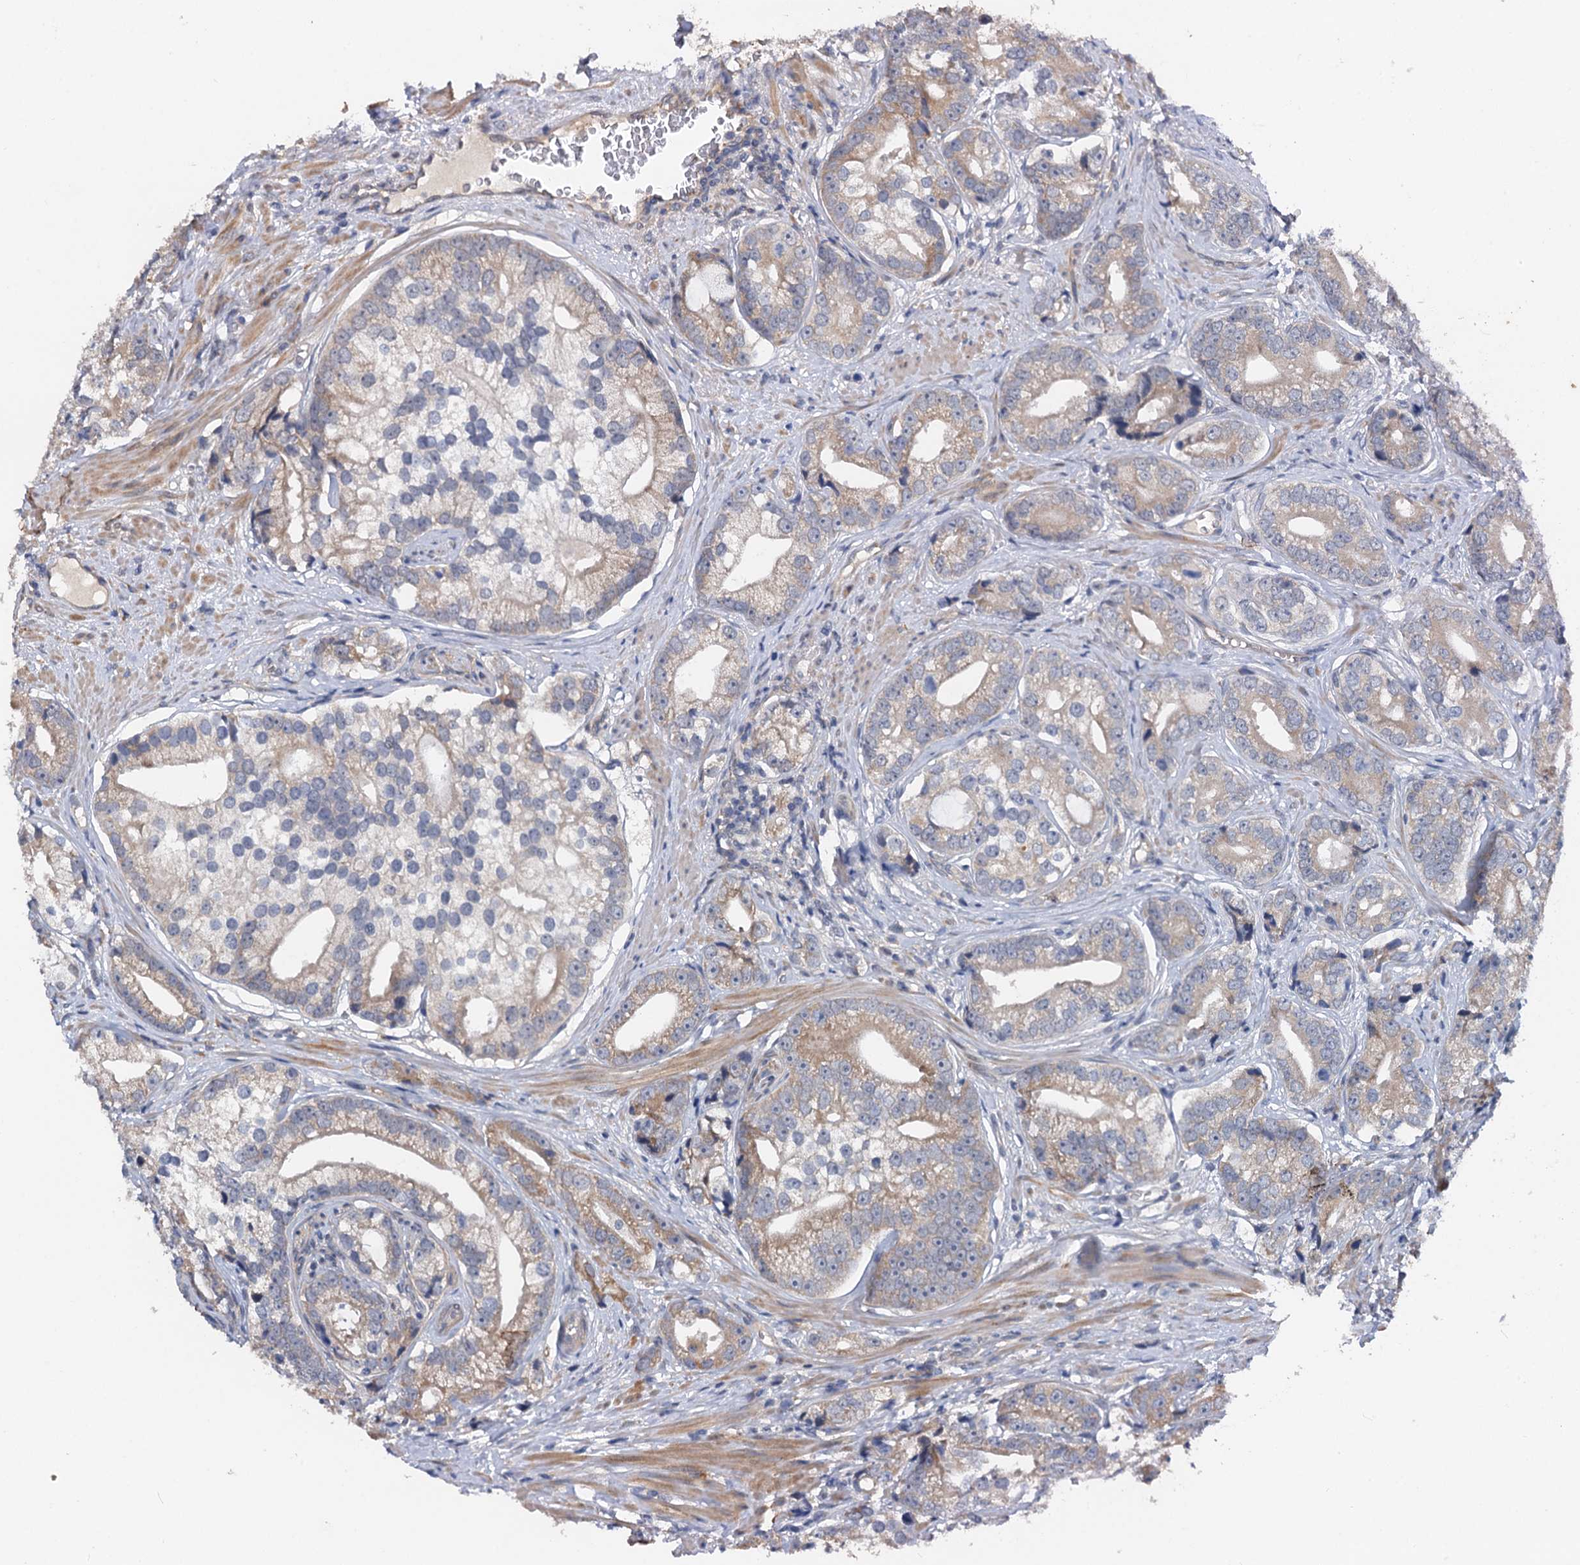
{"staining": {"intensity": "weak", "quantity": "25%-75%", "location": "cytoplasmic/membranous"}, "tissue": "prostate cancer", "cell_type": "Tumor cells", "image_type": "cancer", "snomed": [{"axis": "morphology", "description": "Adenocarcinoma, High grade"}, {"axis": "topography", "description": "Prostate"}], "caption": "Approximately 25%-75% of tumor cells in prostate high-grade adenocarcinoma display weak cytoplasmic/membranous protein expression as visualized by brown immunohistochemical staining.", "gene": "ZNF606", "patient": {"sex": "male", "age": 75}}